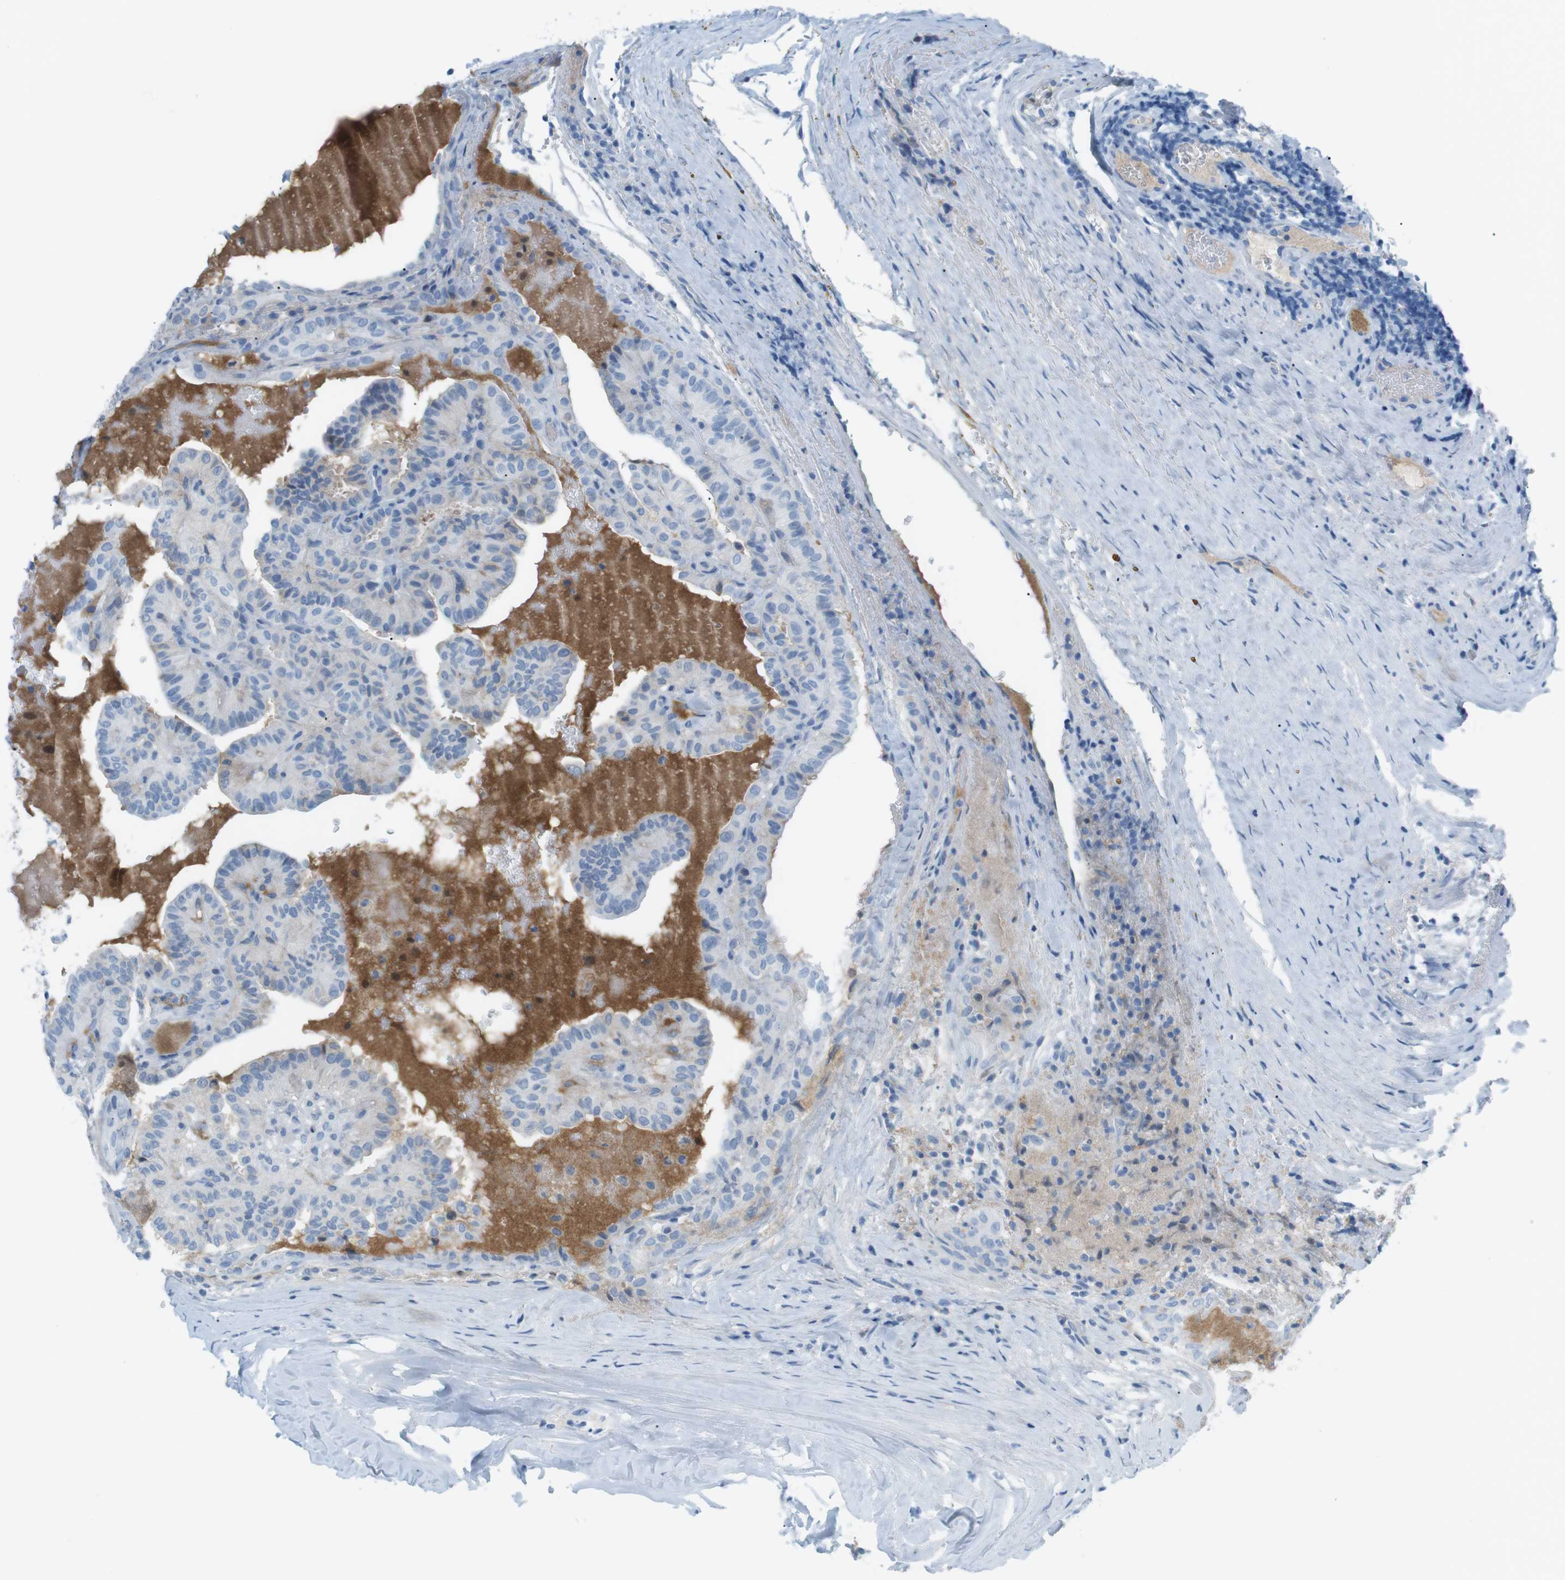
{"staining": {"intensity": "negative", "quantity": "none", "location": "none"}, "tissue": "thyroid cancer", "cell_type": "Tumor cells", "image_type": "cancer", "snomed": [{"axis": "morphology", "description": "Papillary adenocarcinoma, NOS"}, {"axis": "topography", "description": "Thyroid gland"}], "caption": "Immunohistochemical staining of human papillary adenocarcinoma (thyroid) demonstrates no significant staining in tumor cells.", "gene": "AZGP1", "patient": {"sex": "male", "age": 77}}